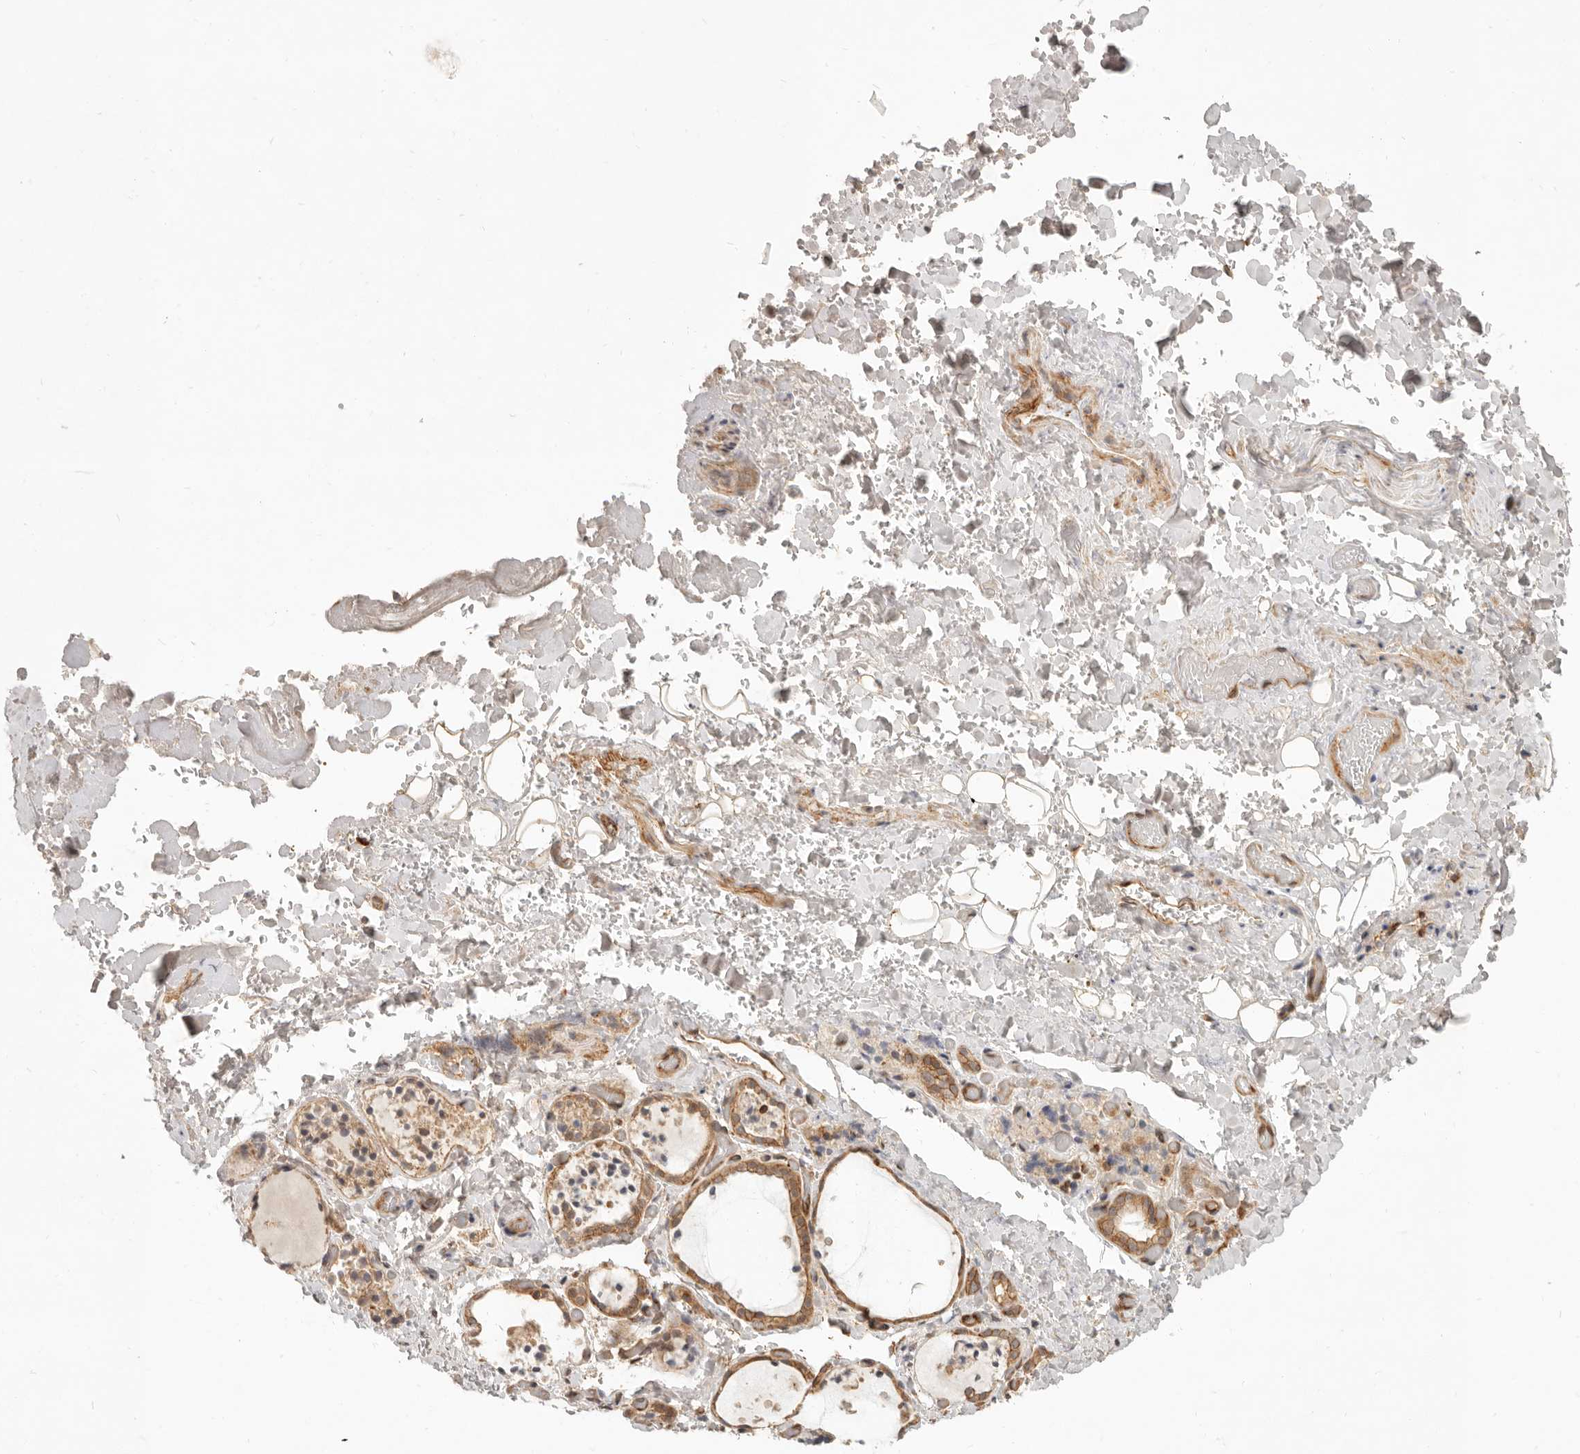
{"staining": {"intensity": "moderate", "quantity": ">75%", "location": "cytoplasmic/membranous"}, "tissue": "thyroid gland", "cell_type": "Glandular cells", "image_type": "normal", "snomed": [{"axis": "morphology", "description": "Normal tissue, NOS"}, {"axis": "topography", "description": "Thyroid gland"}], "caption": "IHC micrograph of benign human thyroid gland stained for a protein (brown), which exhibits medium levels of moderate cytoplasmic/membranous positivity in approximately >75% of glandular cells.", "gene": "UFSP1", "patient": {"sex": "female", "age": 44}}